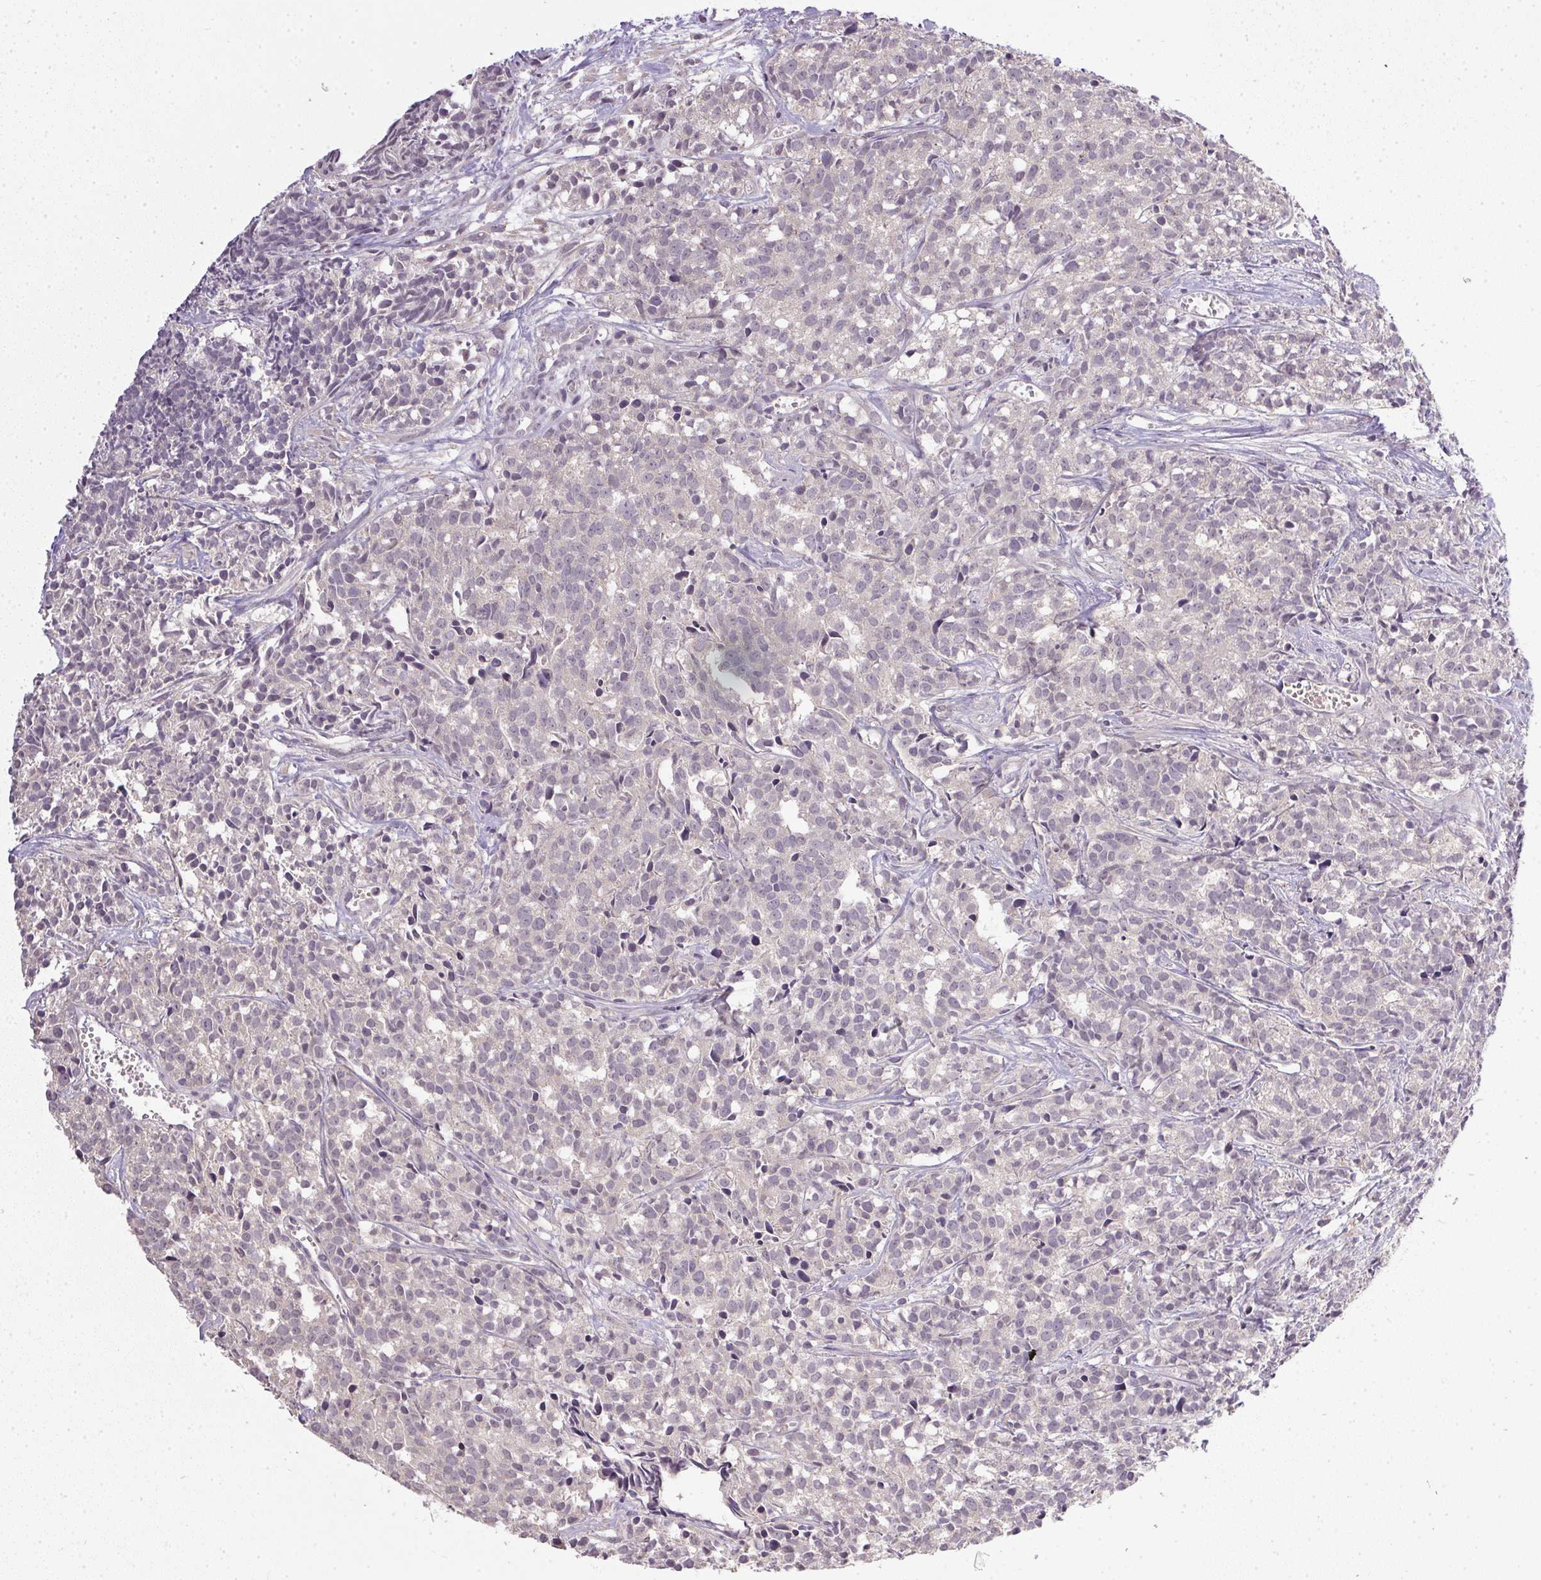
{"staining": {"intensity": "negative", "quantity": "none", "location": "none"}, "tissue": "prostate cancer", "cell_type": "Tumor cells", "image_type": "cancer", "snomed": [{"axis": "morphology", "description": "Adenocarcinoma, High grade"}, {"axis": "topography", "description": "Prostate"}], "caption": "Tumor cells show no significant protein expression in prostate cancer. (DAB IHC, high magnification).", "gene": "PPP4R4", "patient": {"sex": "male", "age": 58}}